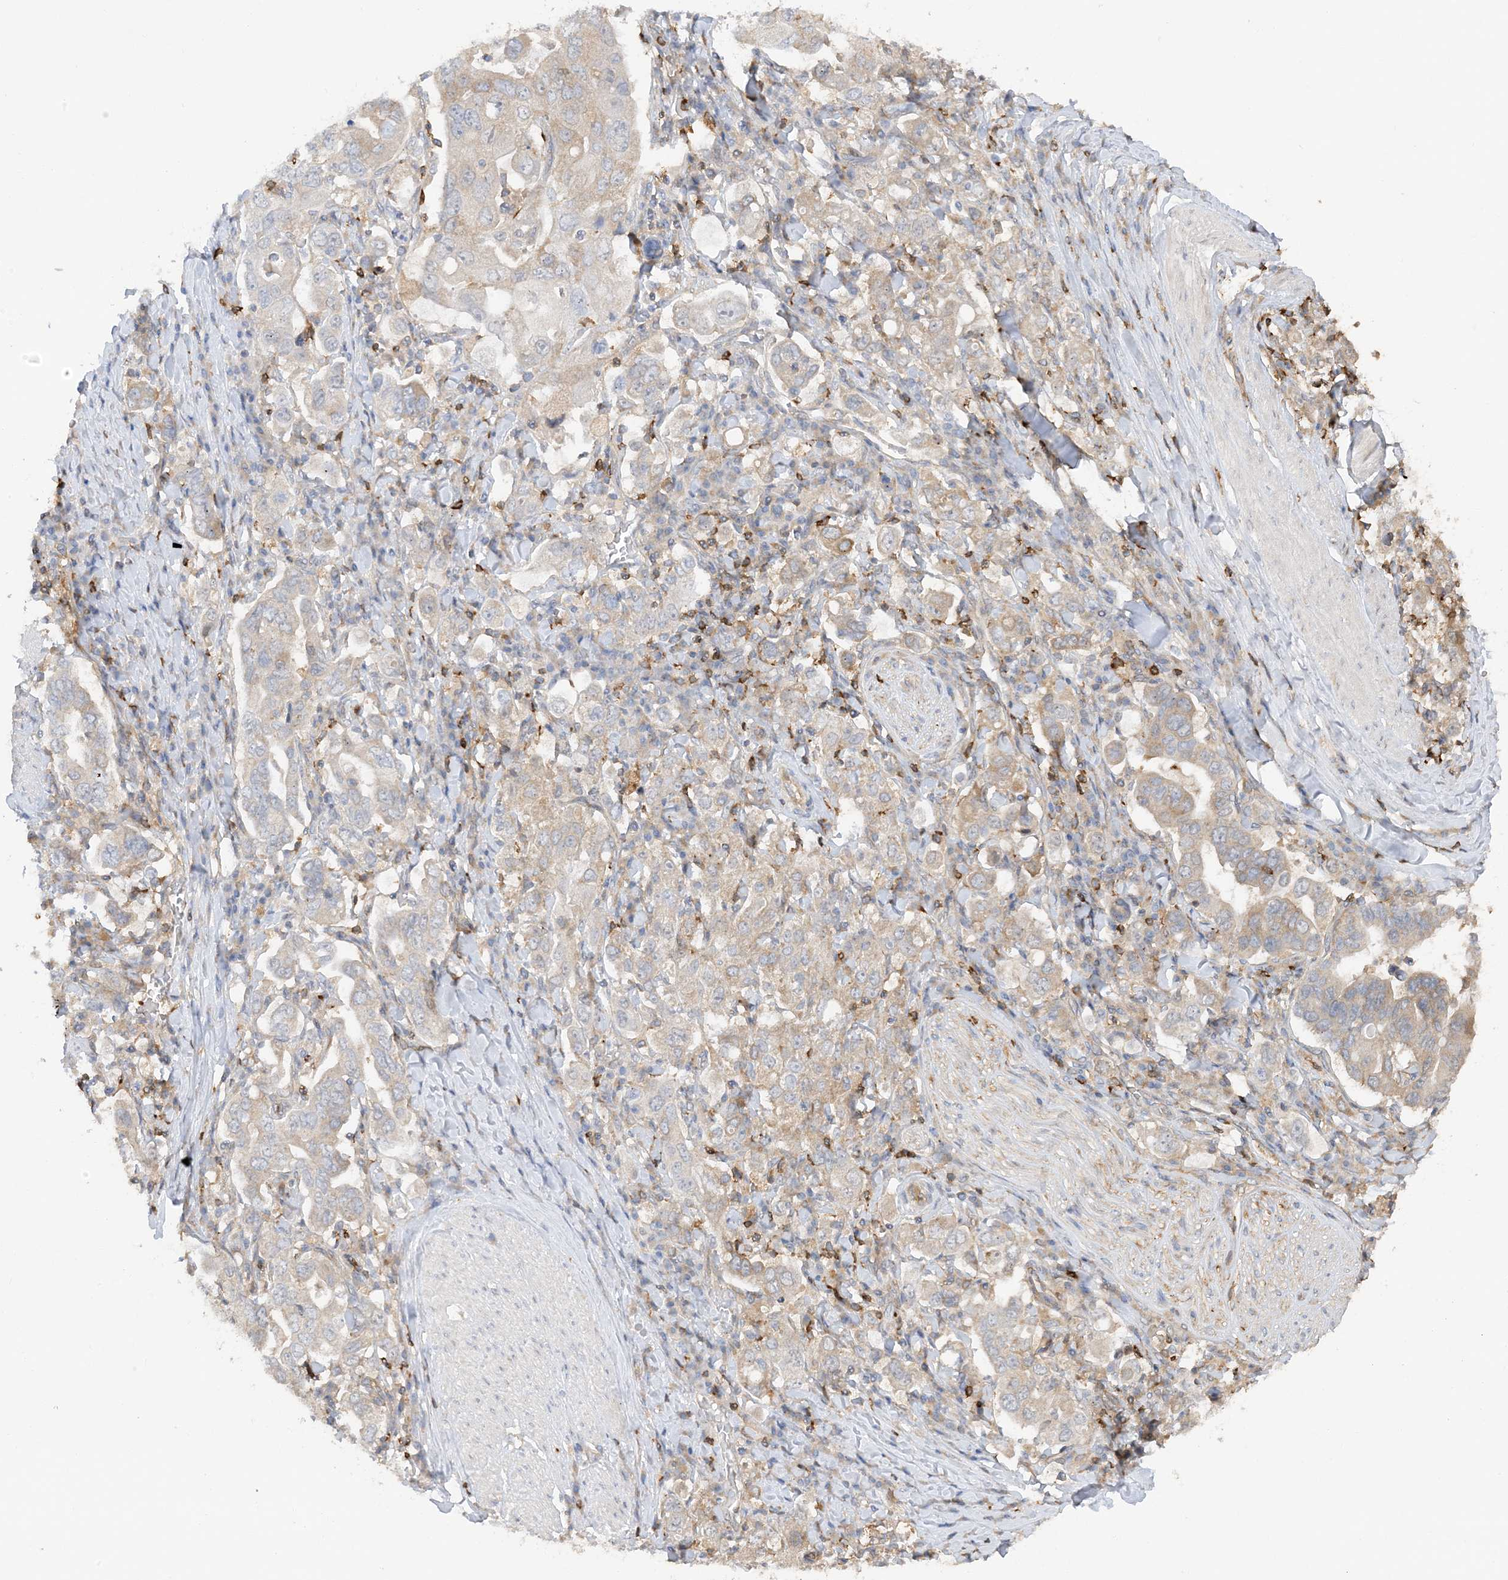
{"staining": {"intensity": "negative", "quantity": "none", "location": "none"}, "tissue": "stomach cancer", "cell_type": "Tumor cells", "image_type": "cancer", "snomed": [{"axis": "morphology", "description": "Adenocarcinoma, NOS"}, {"axis": "topography", "description": "Stomach, upper"}], "caption": "Tumor cells show no significant expression in stomach cancer (adenocarcinoma). (Immunohistochemistry (ihc), brightfield microscopy, high magnification).", "gene": "PHACTR2", "patient": {"sex": "male", "age": 62}}